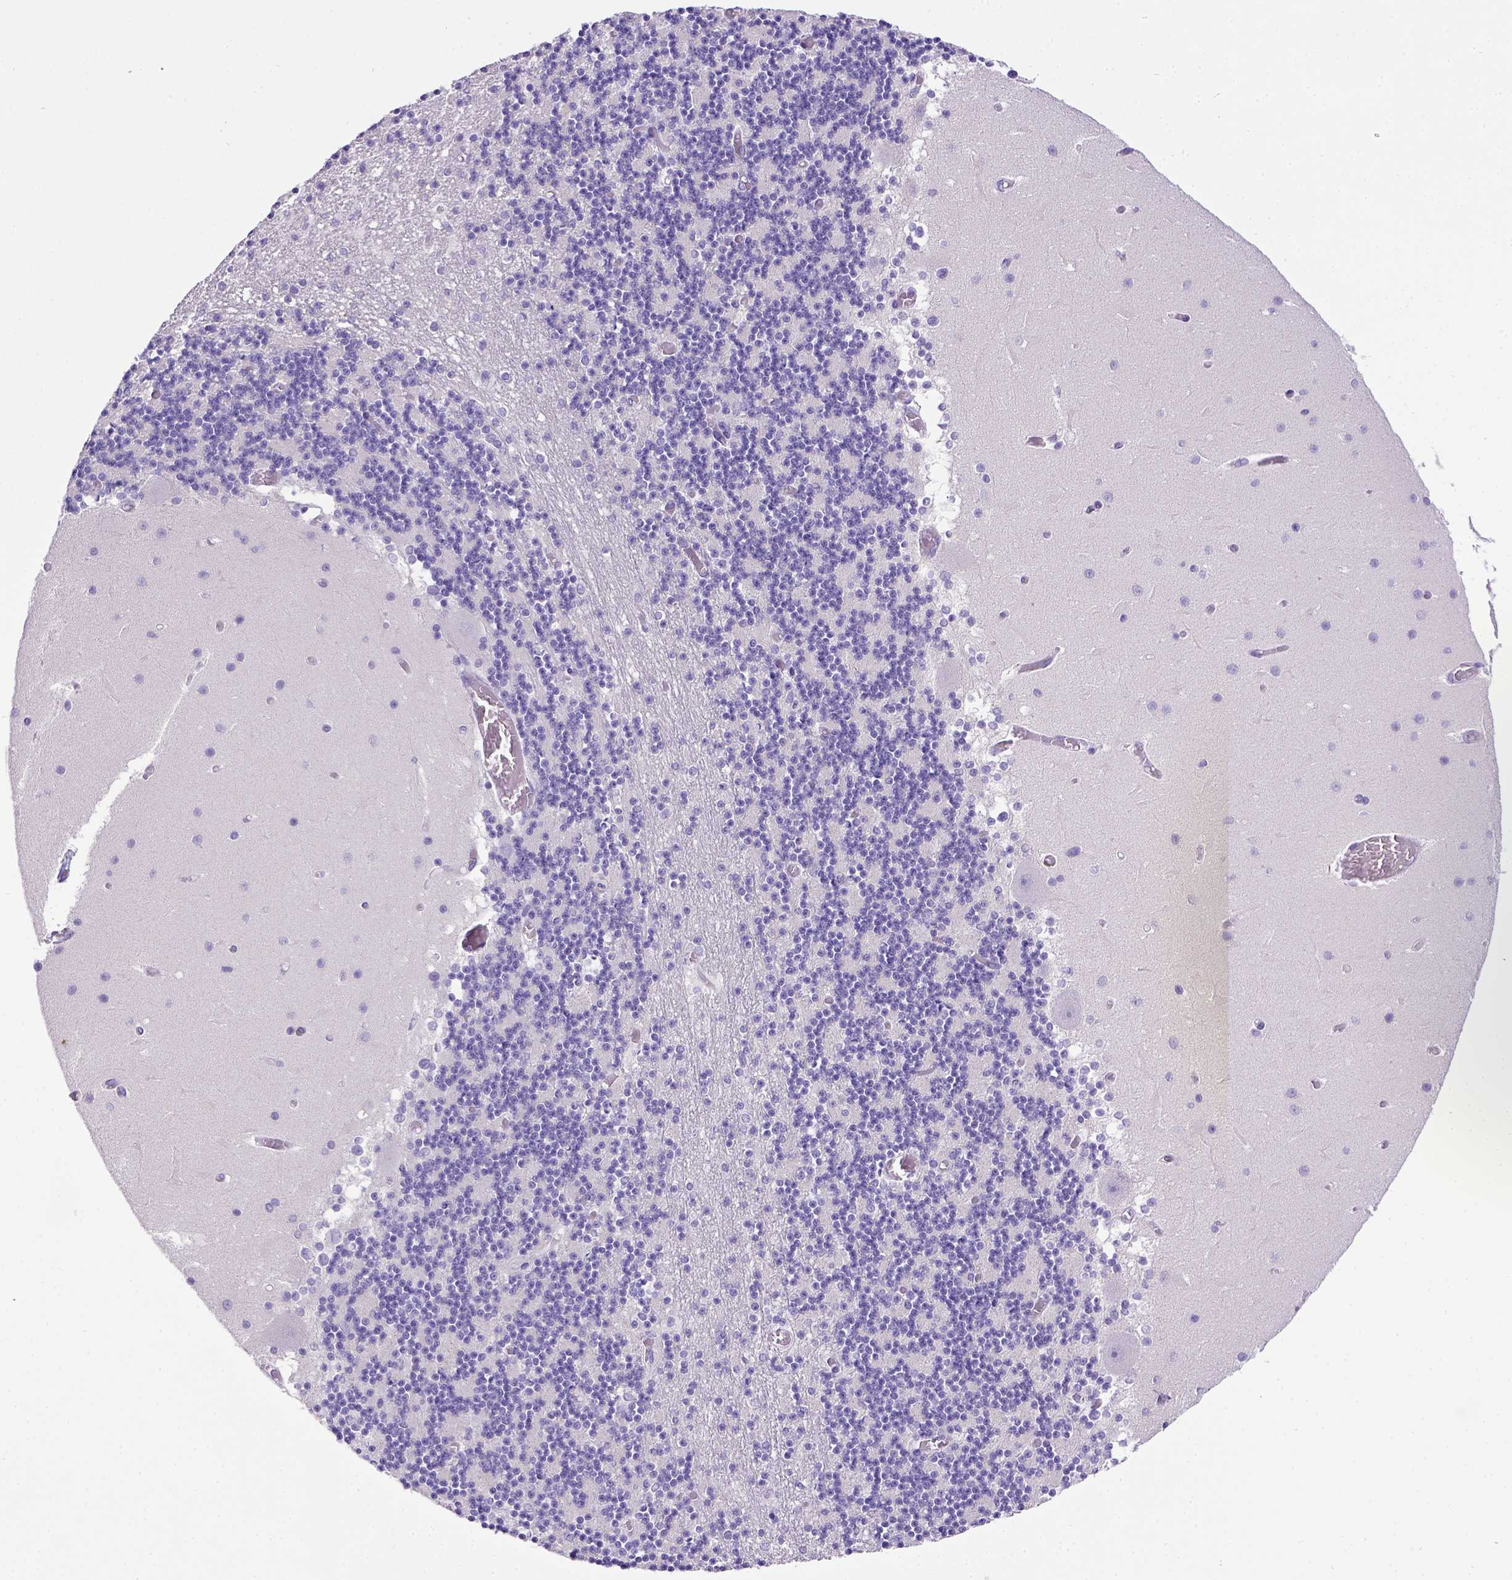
{"staining": {"intensity": "negative", "quantity": "none", "location": "none"}, "tissue": "cerebellum", "cell_type": "Cells in granular layer", "image_type": "normal", "snomed": [{"axis": "morphology", "description": "Normal tissue, NOS"}, {"axis": "topography", "description": "Cerebellum"}], "caption": "An immunohistochemistry image of benign cerebellum is shown. There is no staining in cells in granular layer of cerebellum.", "gene": "ESR1", "patient": {"sex": "female", "age": 28}}